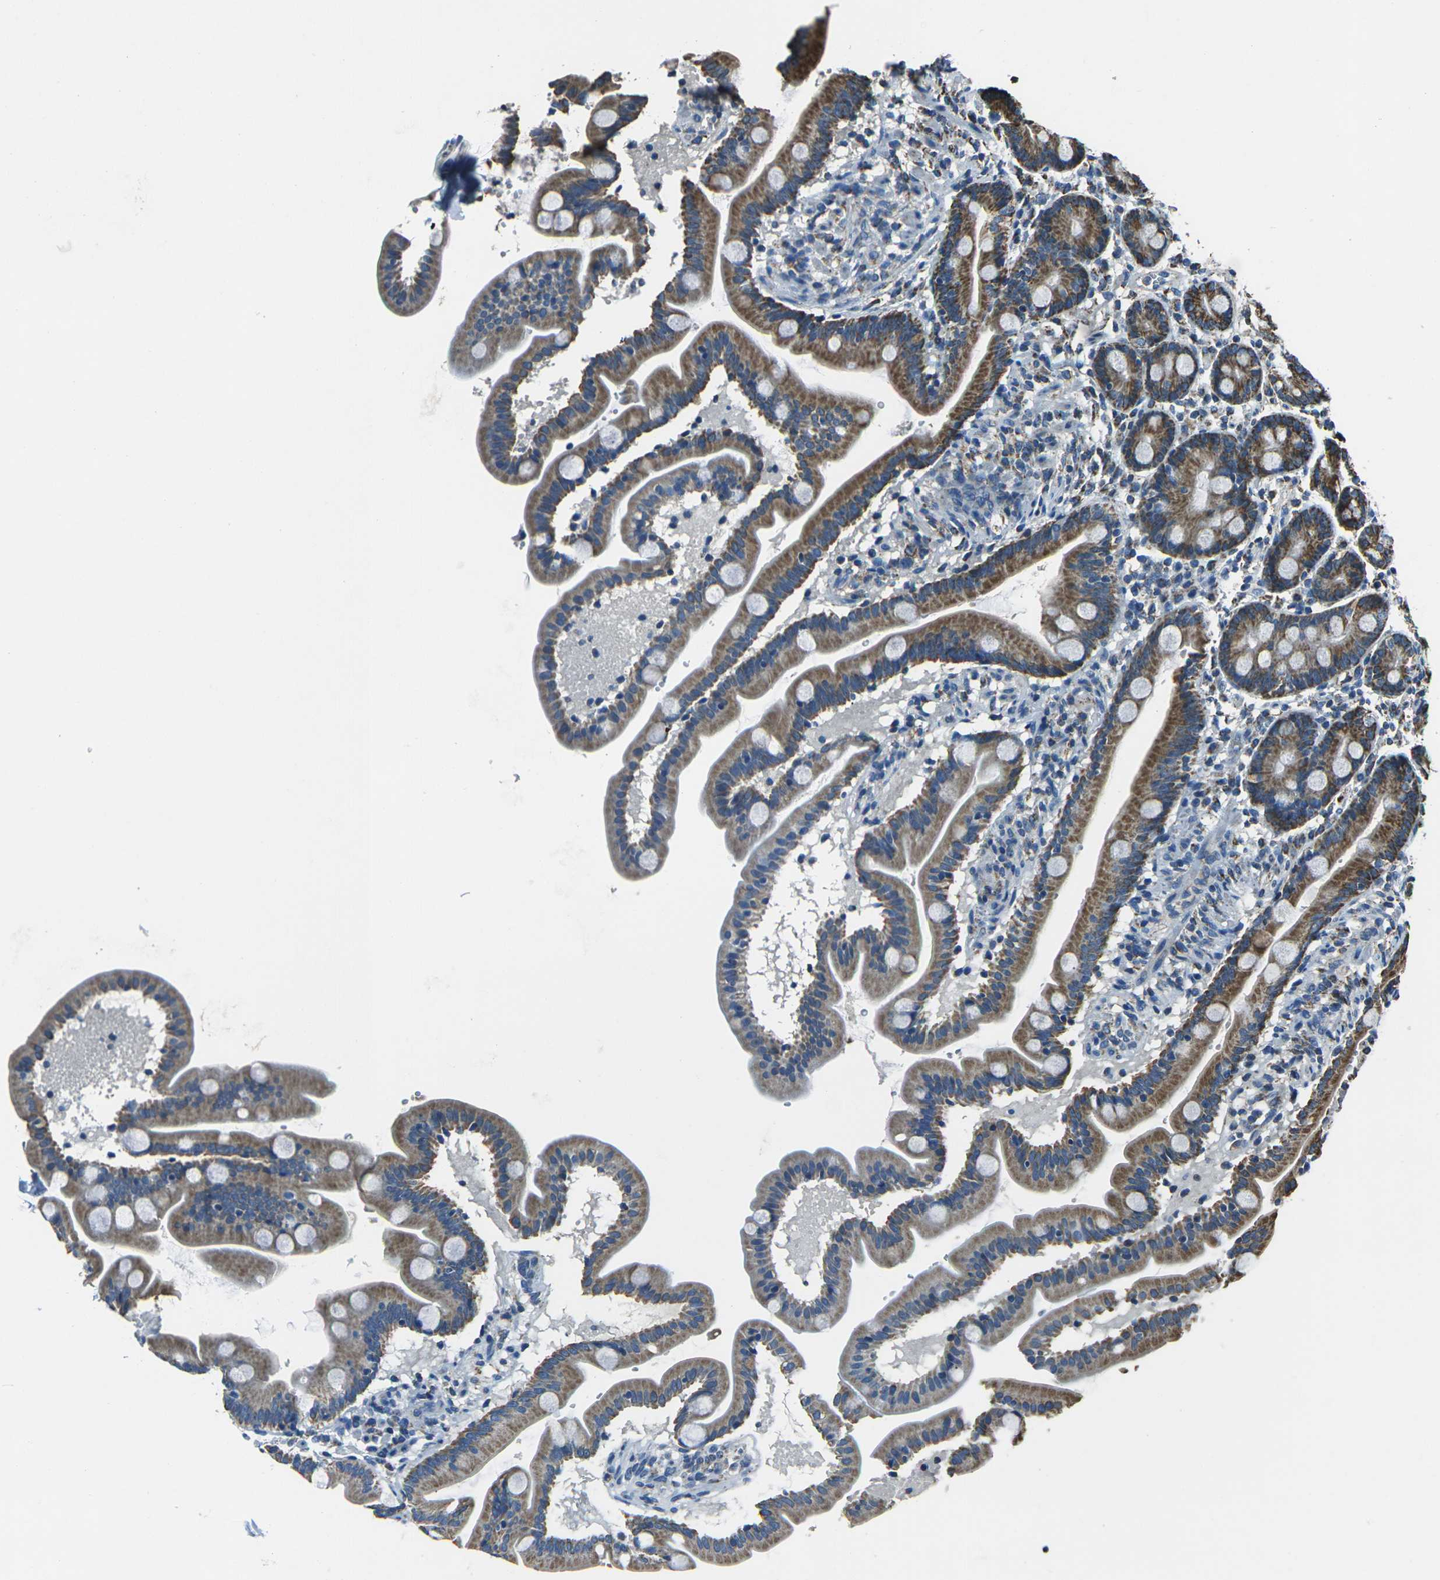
{"staining": {"intensity": "moderate", "quantity": ">75%", "location": "cytoplasmic/membranous"}, "tissue": "duodenum", "cell_type": "Glandular cells", "image_type": "normal", "snomed": [{"axis": "morphology", "description": "Normal tissue, NOS"}, {"axis": "topography", "description": "Duodenum"}], "caption": "The photomicrograph displays staining of unremarkable duodenum, revealing moderate cytoplasmic/membranous protein staining (brown color) within glandular cells. The protein of interest is stained brown, and the nuclei are stained in blue (DAB (3,3'-diaminobenzidine) IHC with brightfield microscopy, high magnification).", "gene": "IRF3", "patient": {"sex": "male", "age": 54}}